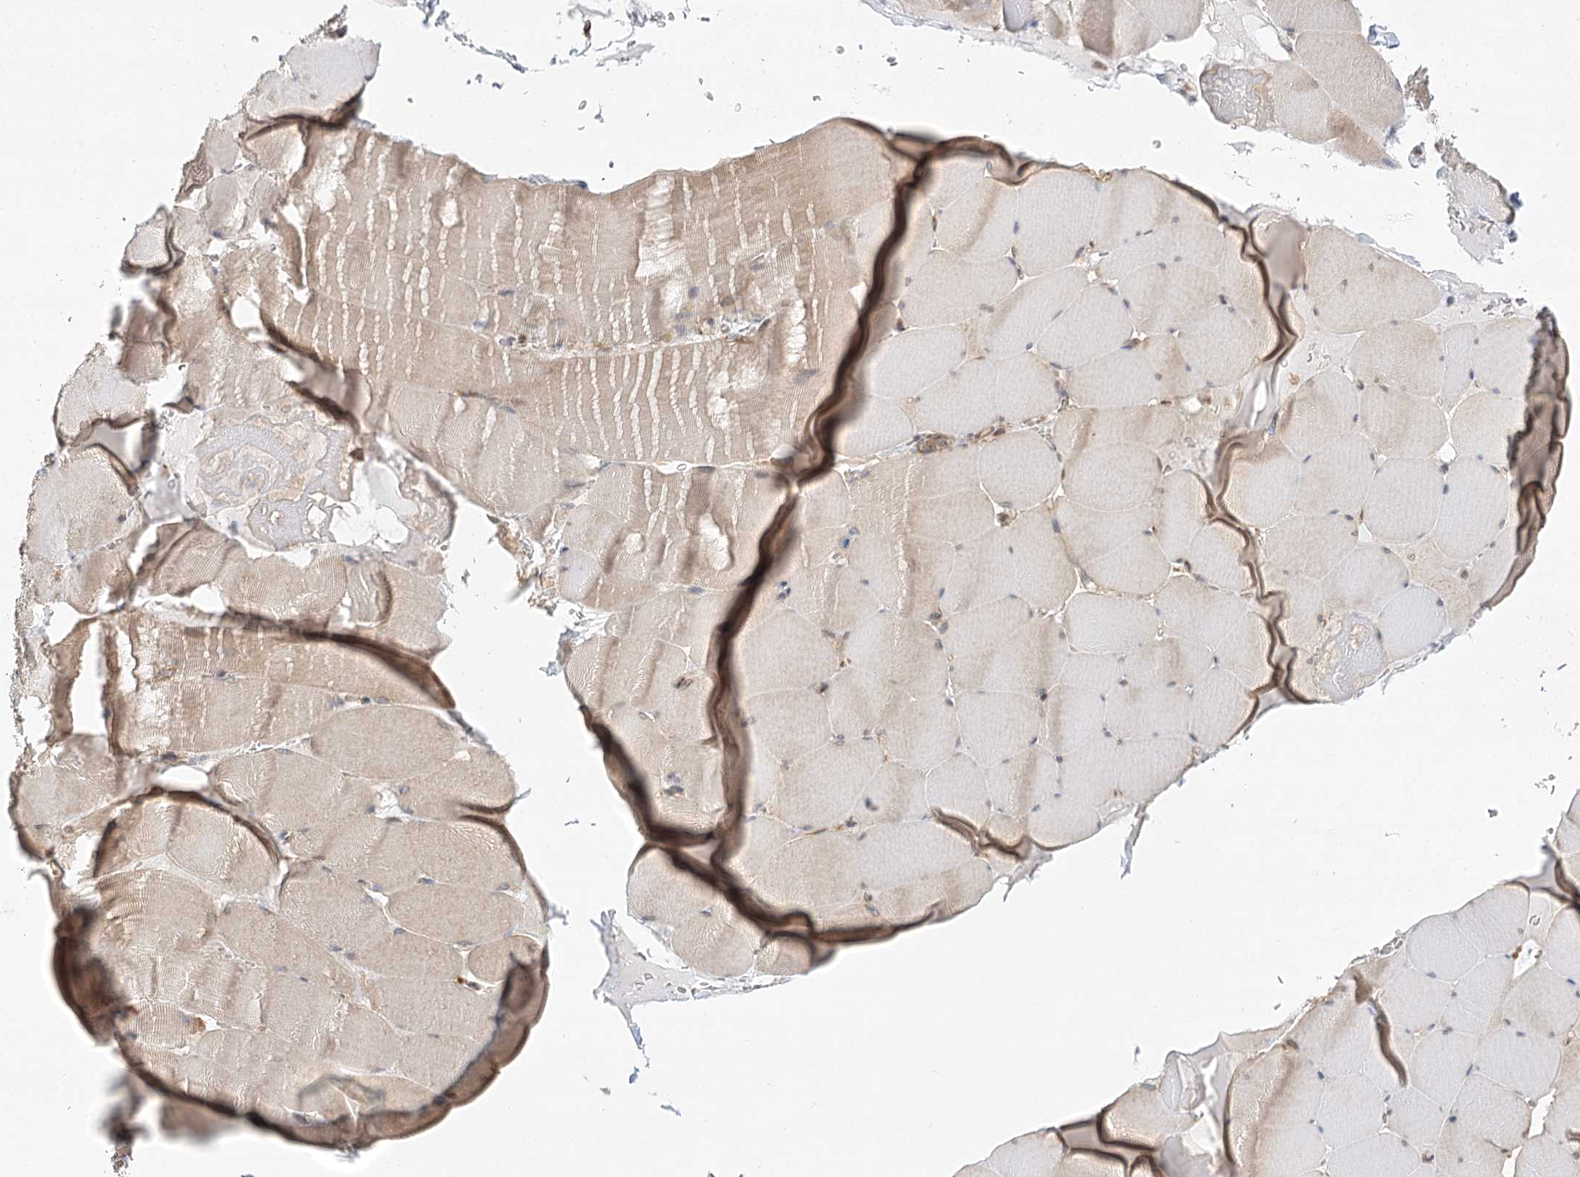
{"staining": {"intensity": "weak", "quantity": "<25%", "location": "cytoplasmic/membranous"}, "tissue": "skeletal muscle", "cell_type": "Myocytes", "image_type": "normal", "snomed": [{"axis": "morphology", "description": "Normal tissue, NOS"}, {"axis": "topography", "description": "Skeletal muscle"}], "caption": "Myocytes show no significant protein expression in normal skeletal muscle. (DAB immunohistochemistry (IHC) with hematoxylin counter stain).", "gene": "ZFYVE16", "patient": {"sex": "male", "age": 62}}